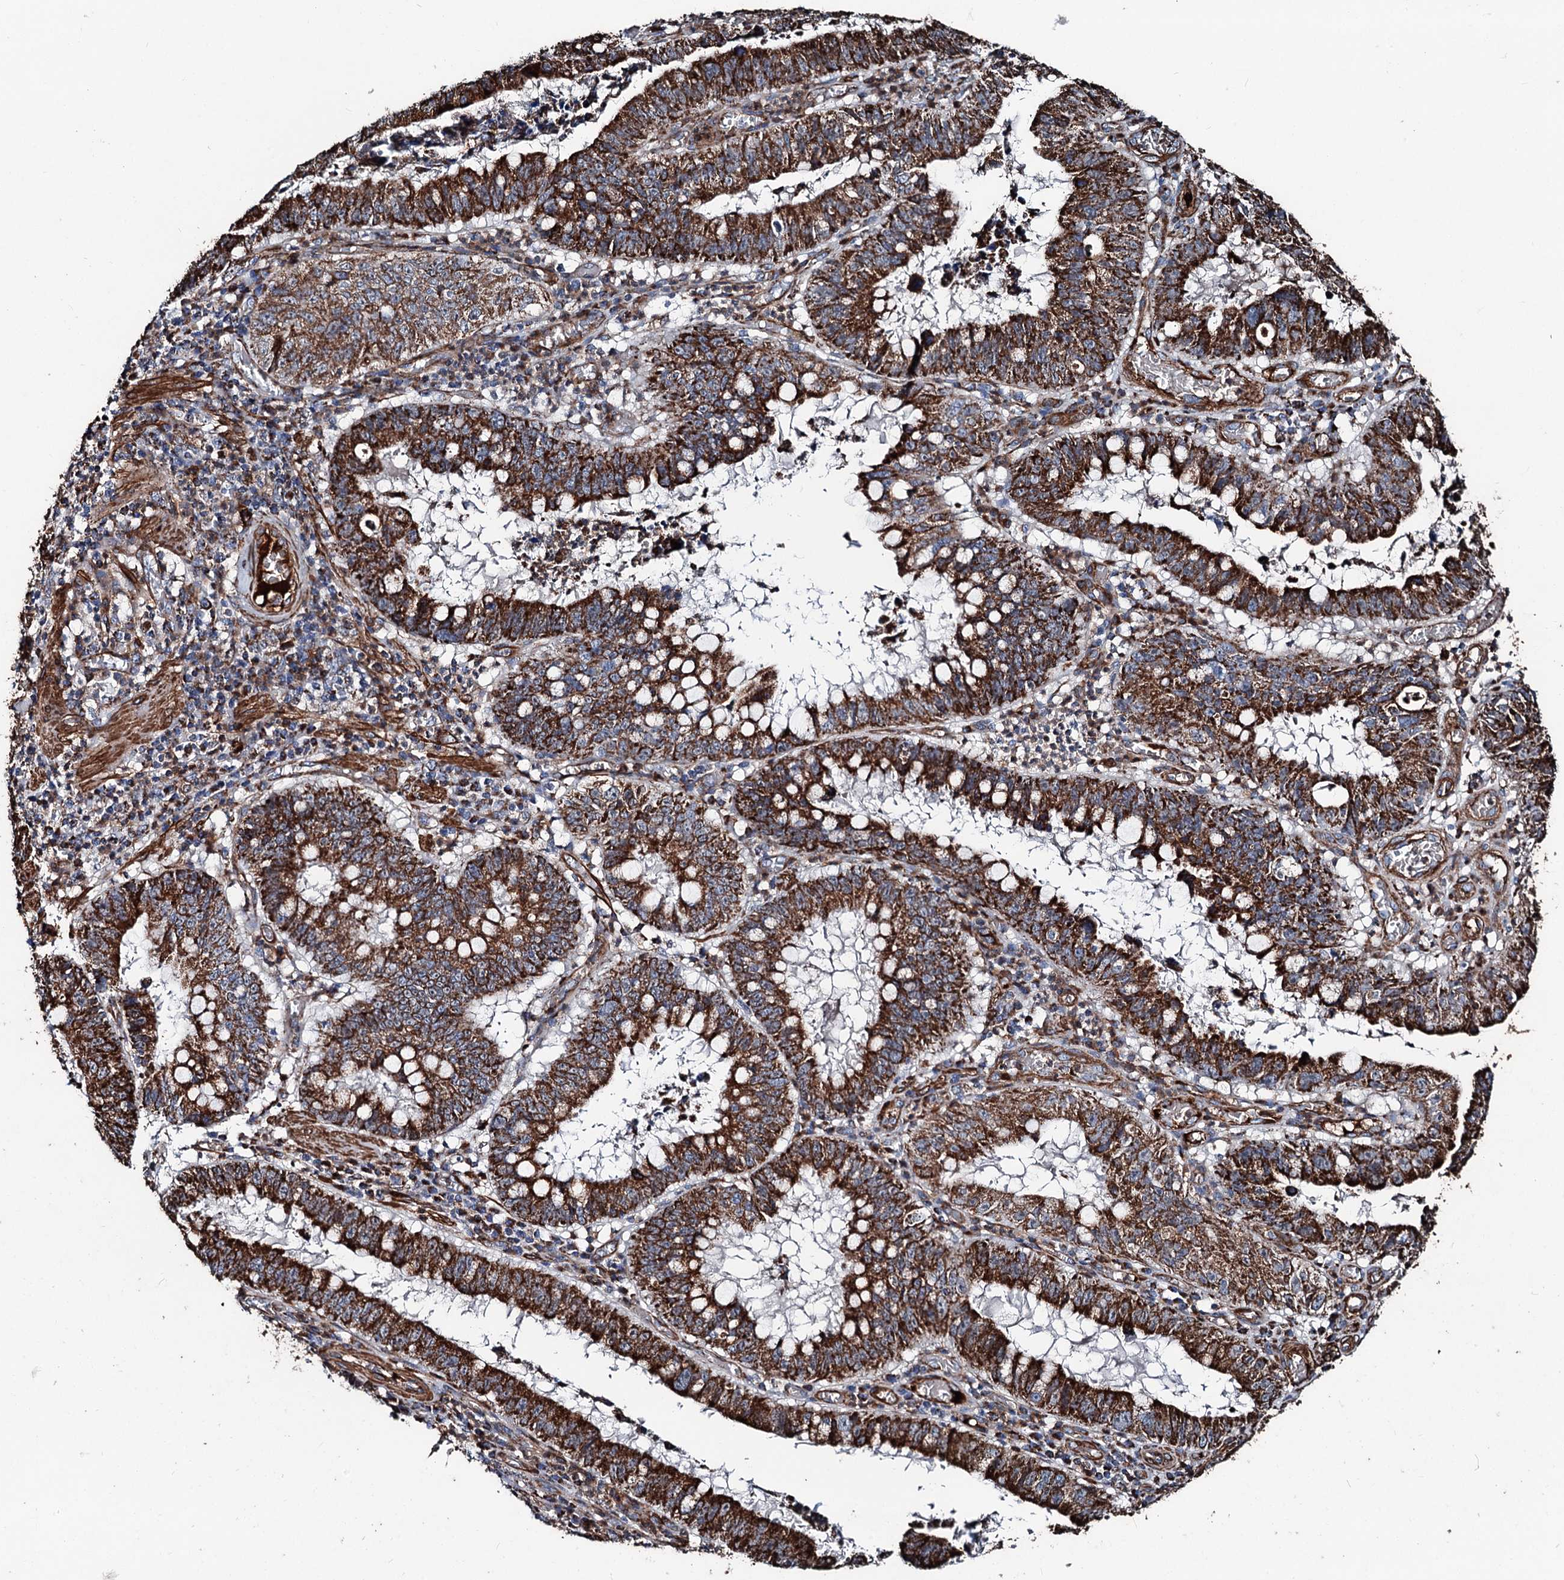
{"staining": {"intensity": "strong", "quantity": ">75%", "location": "cytoplasmic/membranous"}, "tissue": "stomach cancer", "cell_type": "Tumor cells", "image_type": "cancer", "snomed": [{"axis": "morphology", "description": "Adenocarcinoma, NOS"}, {"axis": "topography", "description": "Stomach"}], "caption": "Strong cytoplasmic/membranous staining is present in approximately >75% of tumor cells in stomach cancer (adenocarcinoma).", "gene": "DDIAS", "patient": {"sex": "male", "age": 59}}